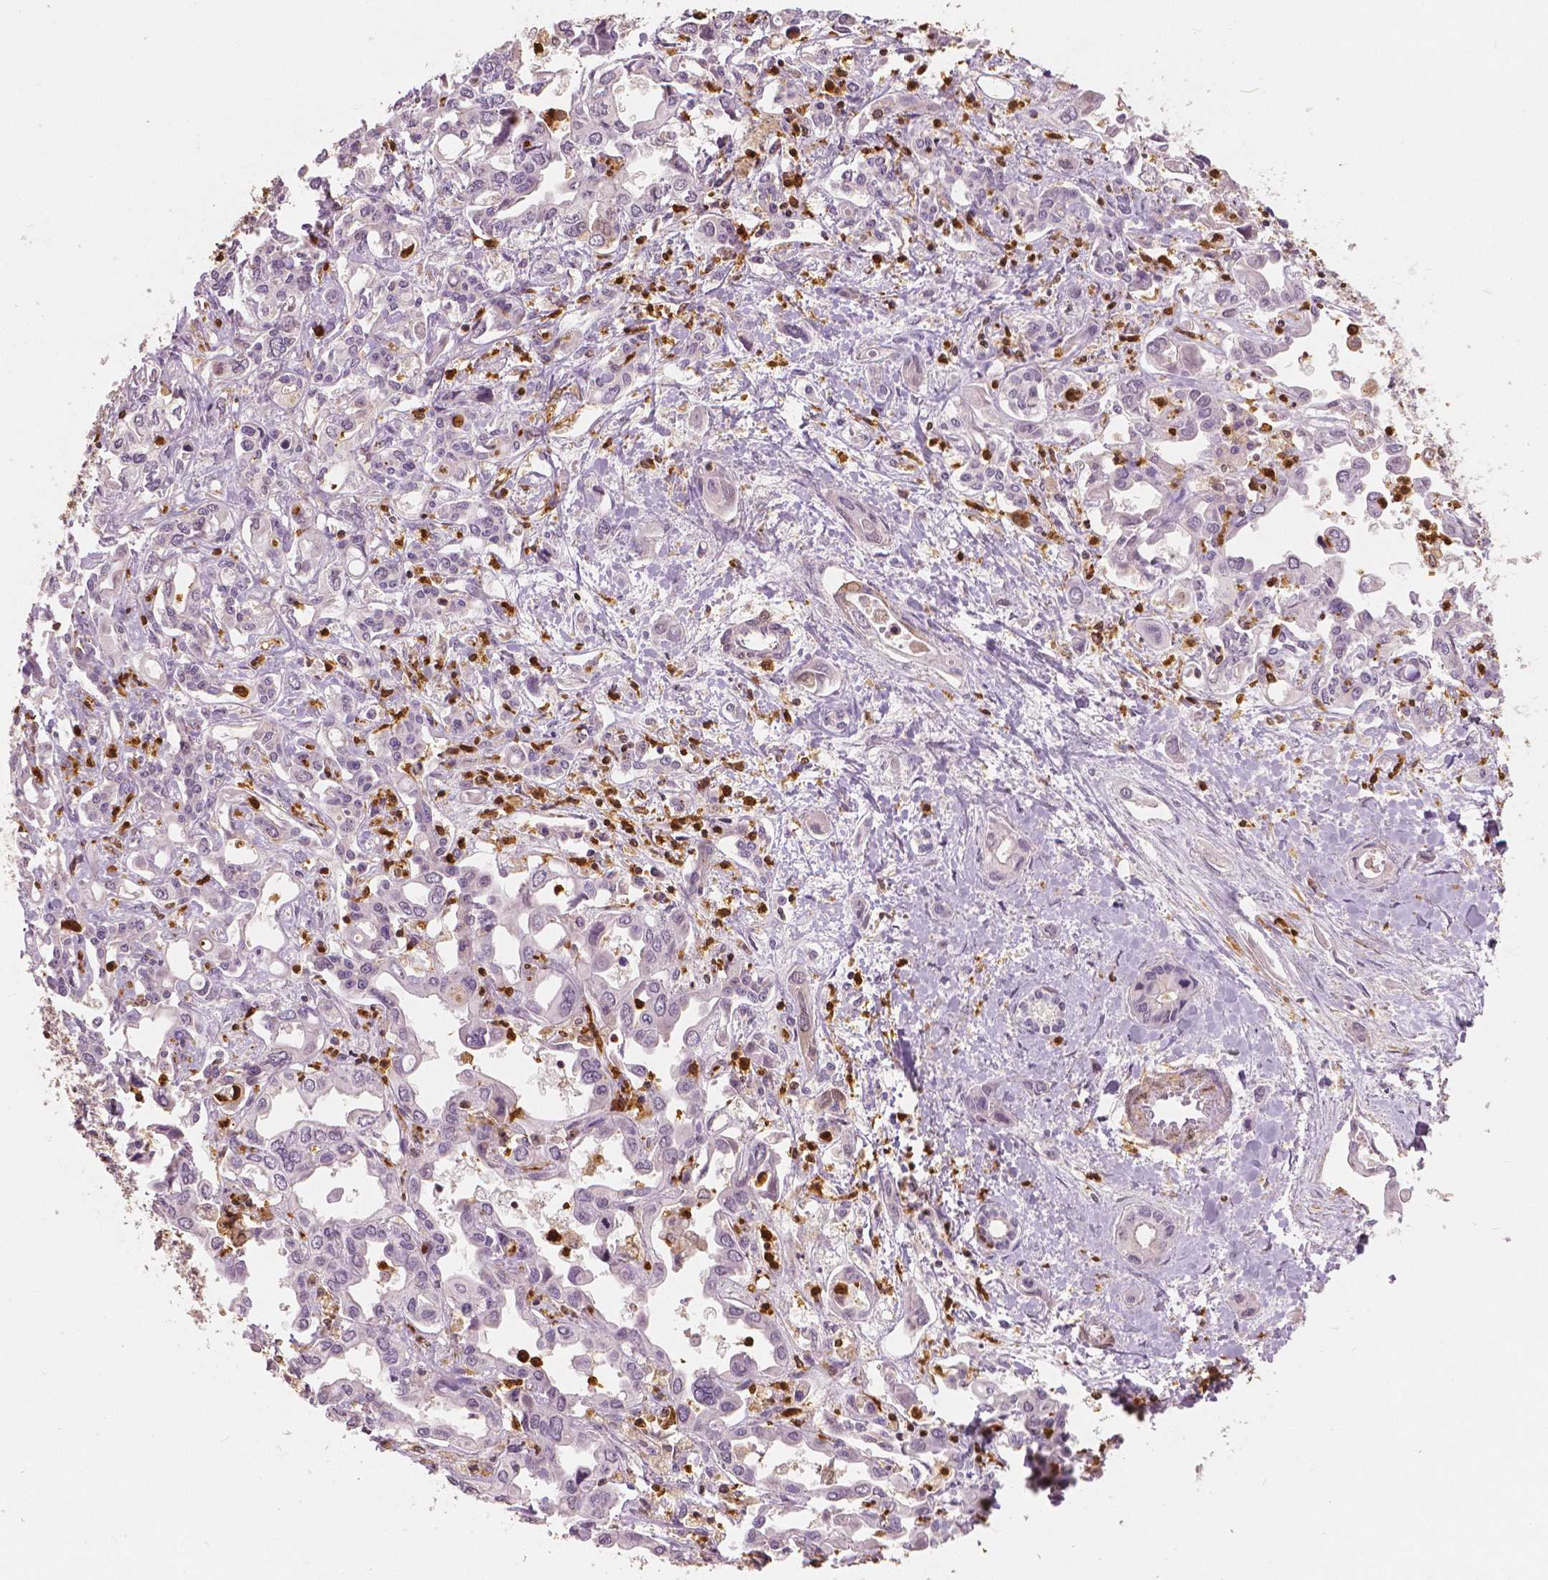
{"staining": {"intensity": "negative", "quantity": "none", "location": "none"}, "tissue": "liver cancer", "cell_type": "Tumor cells", "image_type": "cancer", "snomed": [{"axis": "morphology", "description": "Cholangiocarcinoma"}, {"axis": "topography", "description": "Liver"}], "caption": "Liver cholangiocarcinoma was stained to show a protein in brown. There is no significant expression in tumor cells.", "gene": "S100A4", "patient": {"sex": "female", "age": 64}}